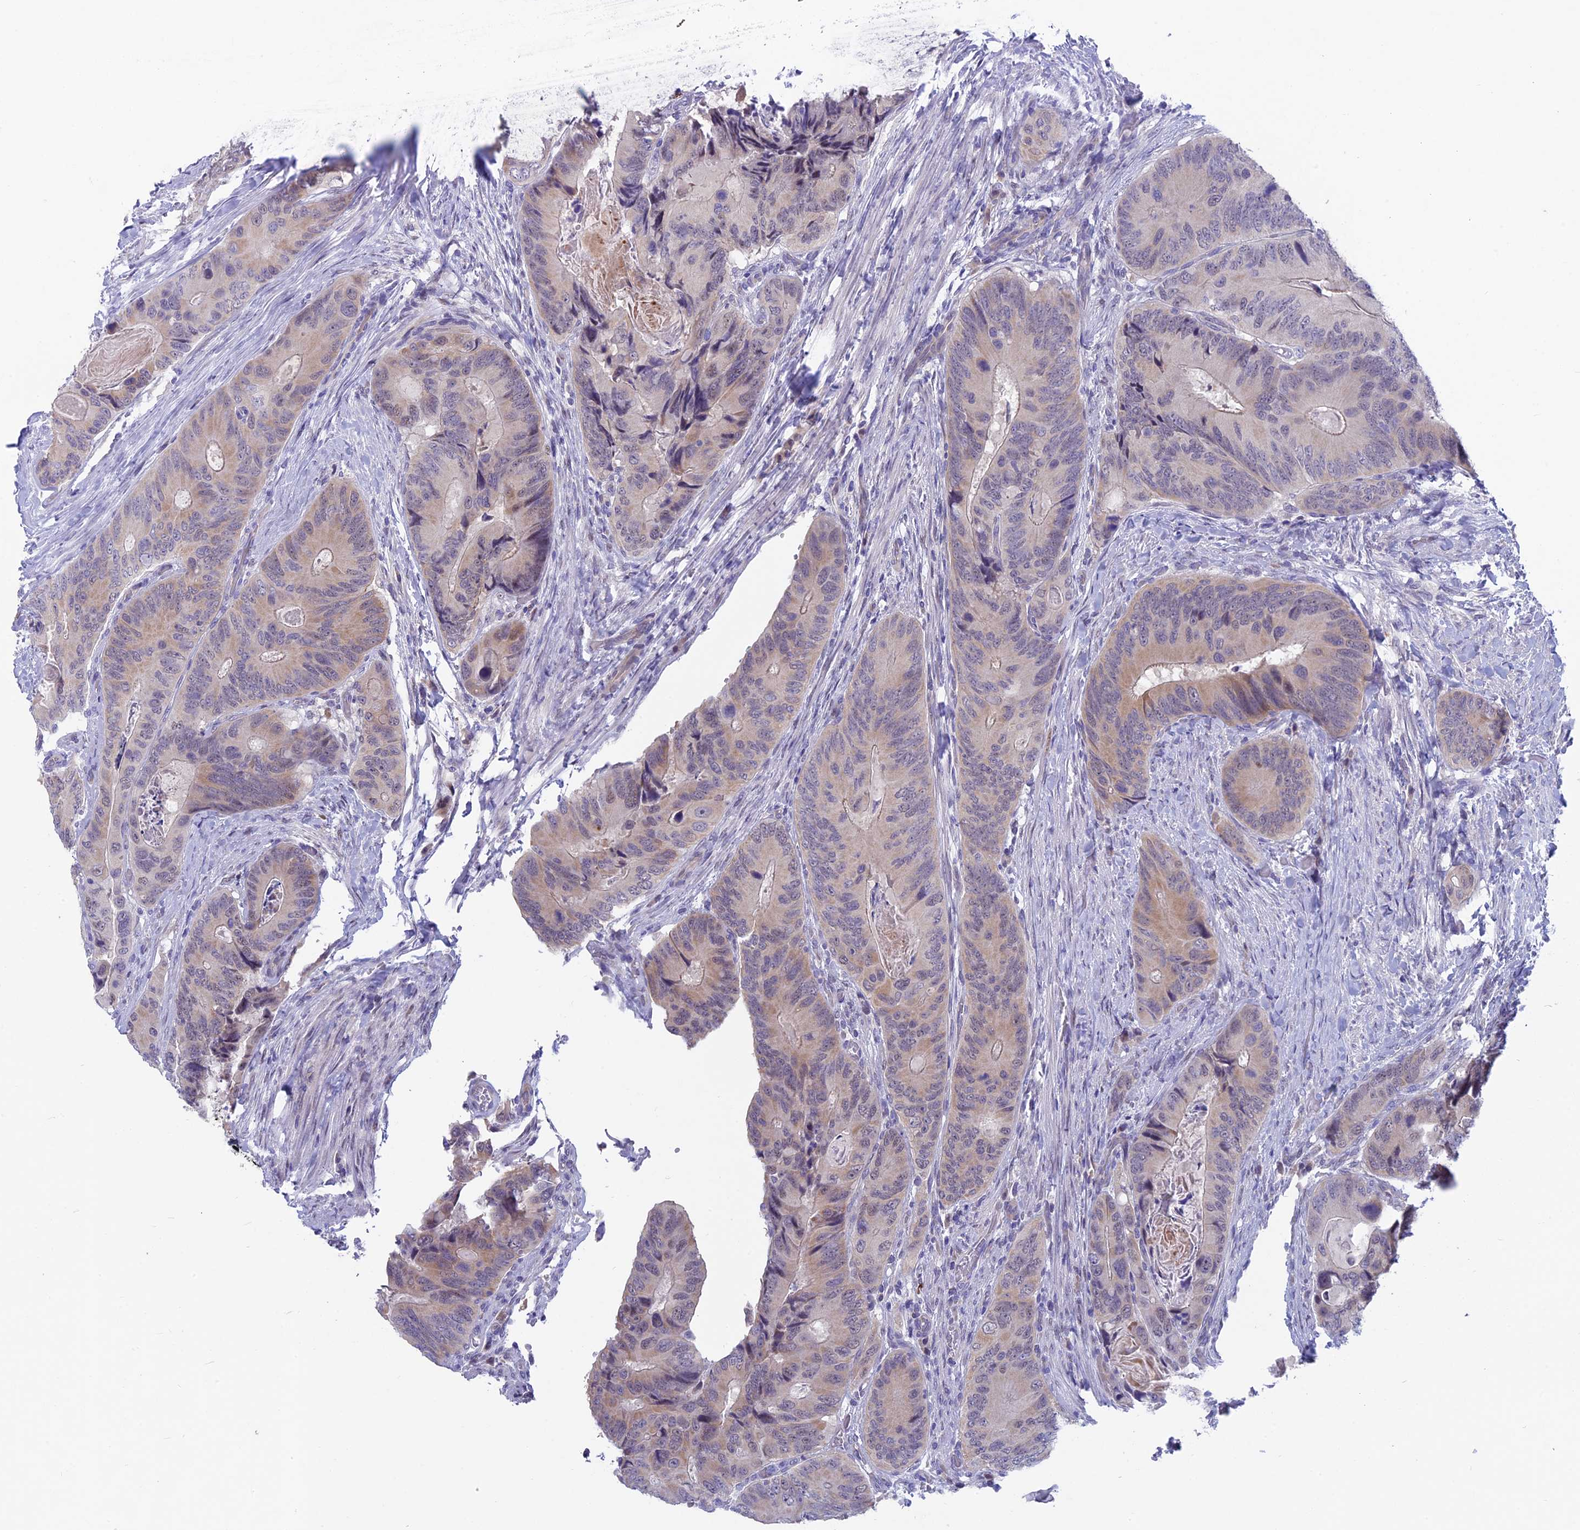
{"staining": {"intensity": "weak", "quantity": "25%-75%", "location": "cytoplasmic/membranous"}, "tissue": "colorectal cancer", "cell_type": "Tumor cells", "image_type": "cancer", "snomed": [{"axis": "morphology", "description": "Adenocarcinoma, NOS"}, {"axis": "topography", "description": "Colon"}], "caption": "Brown immunohistochemical staining in human colorectal cancer displays weak cytoplasmic/membranous expression in about 25%-75% of tumor cells.", "gene": "SNTN", "patient": {"sex": "male", "age": 84}}